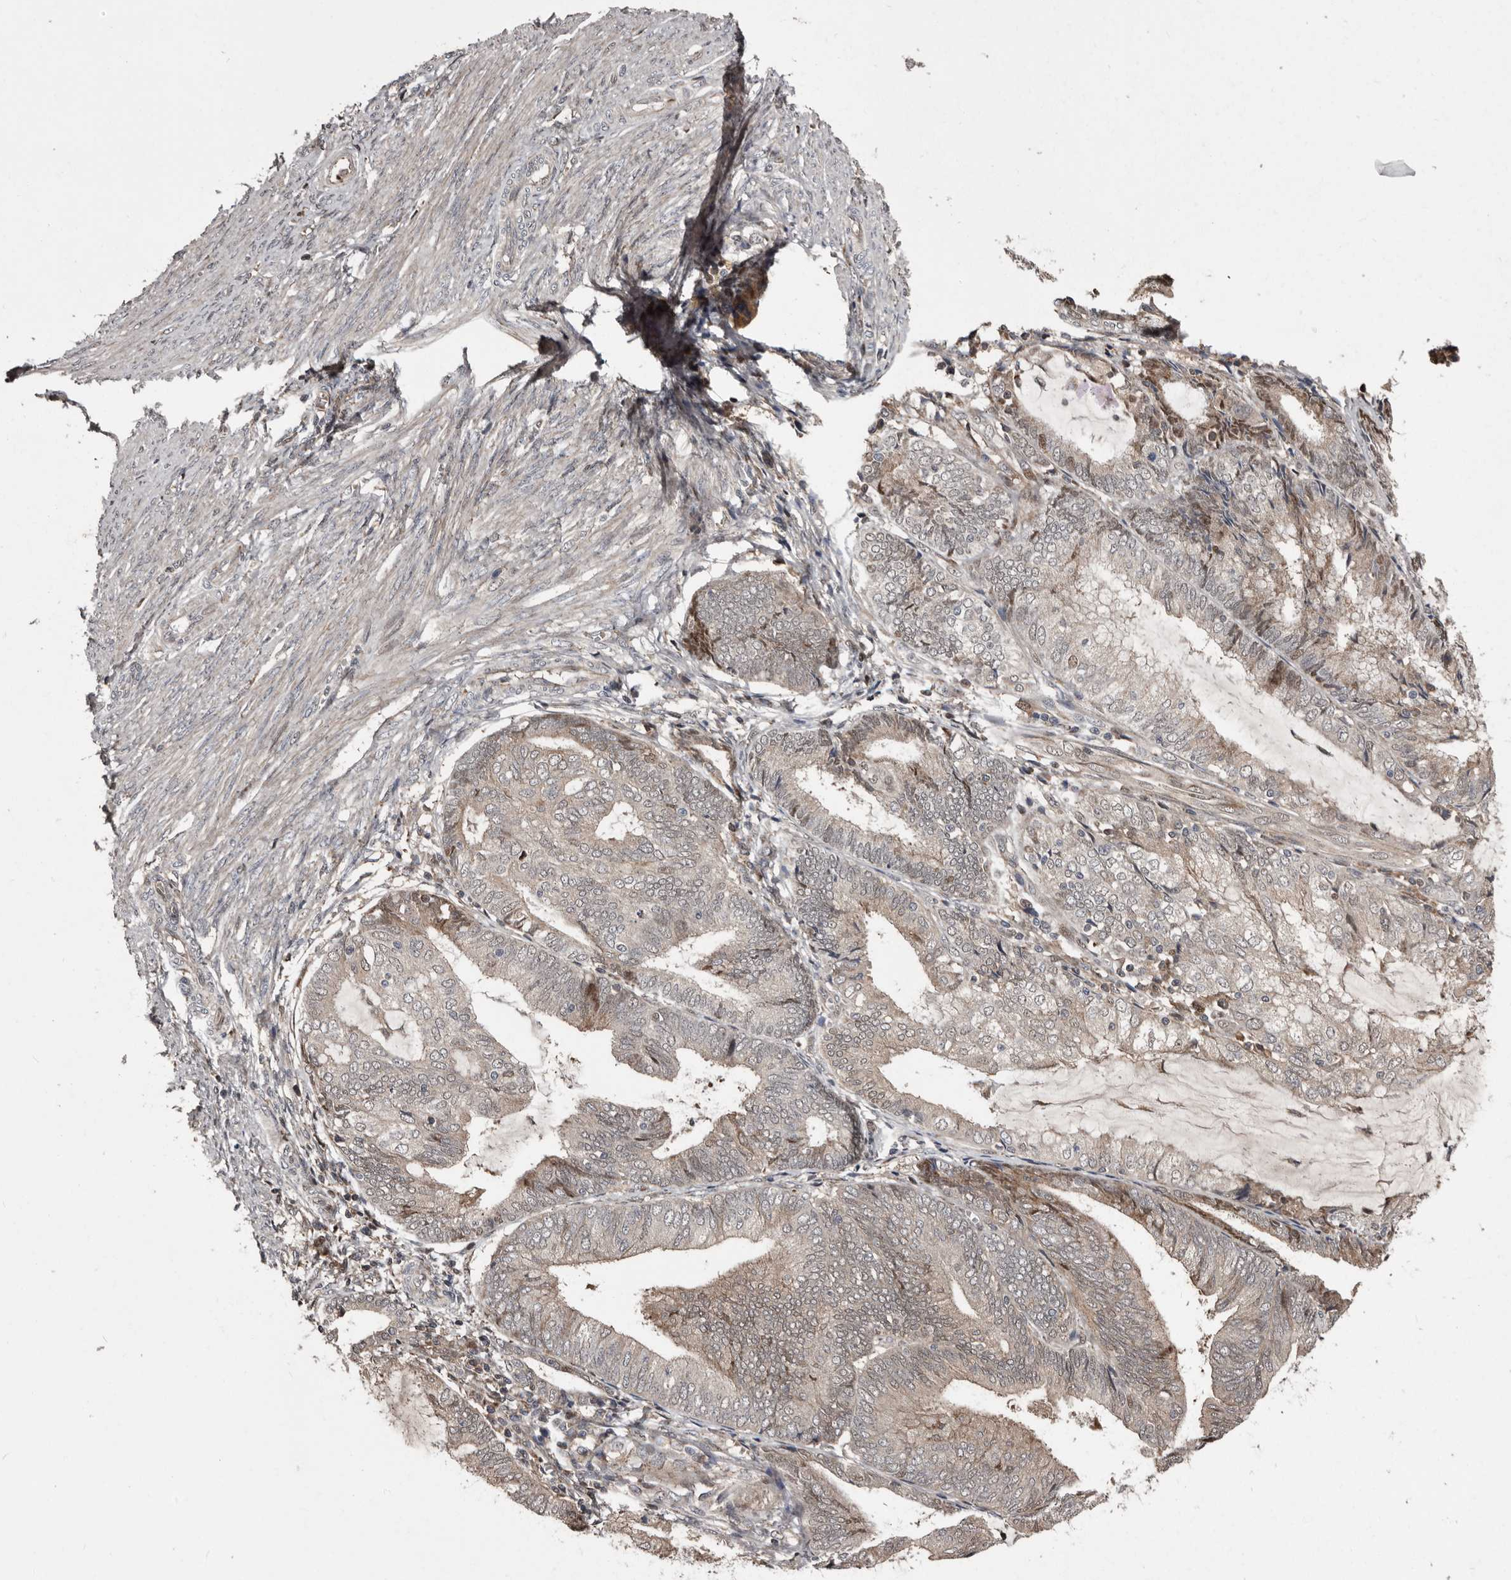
{"staining": {"intensity": "weak", "quantity": "<25%", "location": "cytoplasmic/membranous,nuclear"}, "tissue": "endometrial cancer", "cell_type": "Tumor cells", "image_type": "cancer", "snomed": [{"axis": "morphology", "description": "Adenocarcinoma, NOS"}, {"axis": "topography", "description": "Endometrium"}], "caption": "Tumor cells show no significant protein staining in endometrial cancer (adenocarcinoma).", "gene": "SERTAD4", "patient": {"sex": "female", "age": 81}}